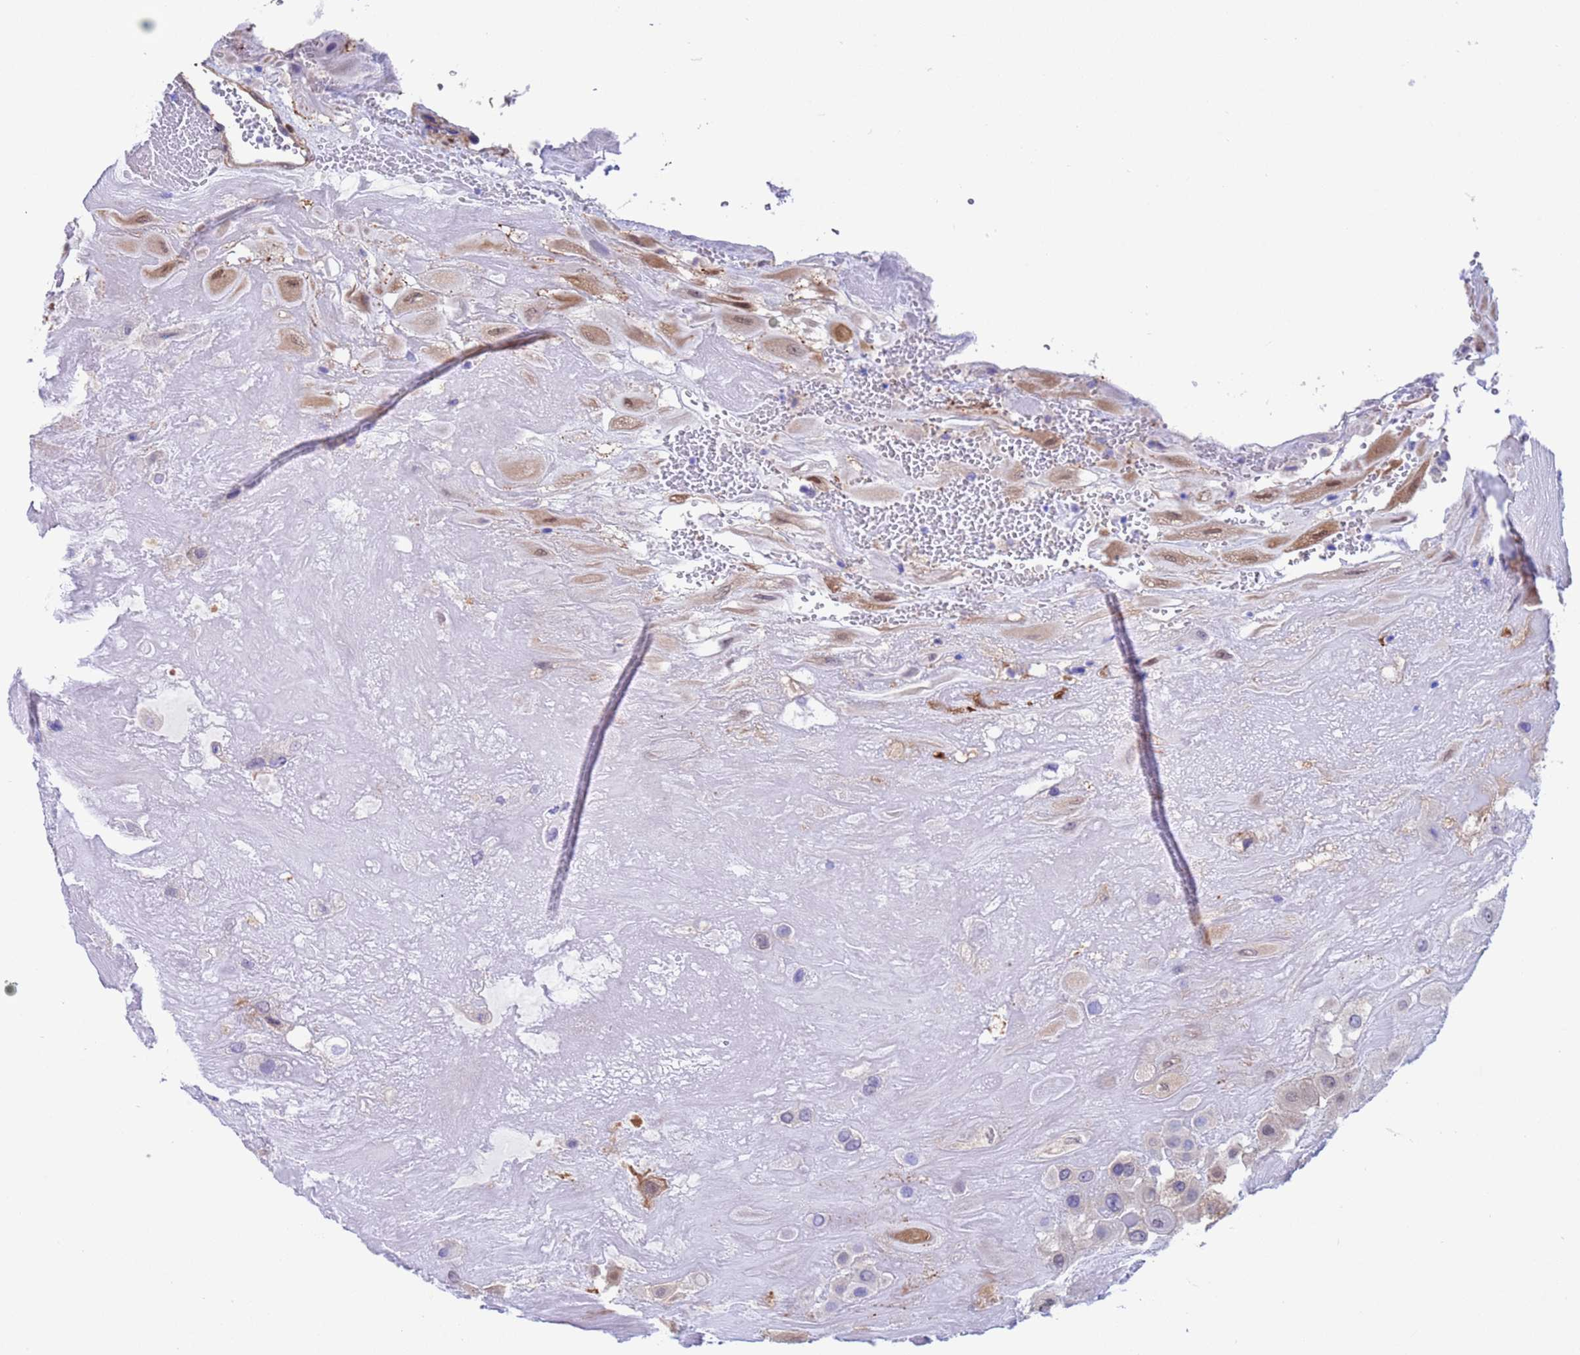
{"staining": {"intensity": "moderate", "quantity": ">75%", "location": "cytoplasmic/membranous,nuclear"}, "tissue": "placenta", "cell_type": "Decidual cells", "image_type": "normal", "snomed": [{"axis": "morphology", "description": "Normal tissue, NOS"}, {"axis": "topography", "description": "Placenta"}], "caption": "Unremarkable placenta was stained to show a protein in brown. There is medium levels of moderate cytoplasmic/membranous,nuclear expression in about >75% of decidual cells. The staining is performed using DAB brown chromogen to label protein expression. The nuclei are counter-stained blue using hematoxylin.", "gene": "C6orf47", "patient": {"sex": "female", "age": 32}}